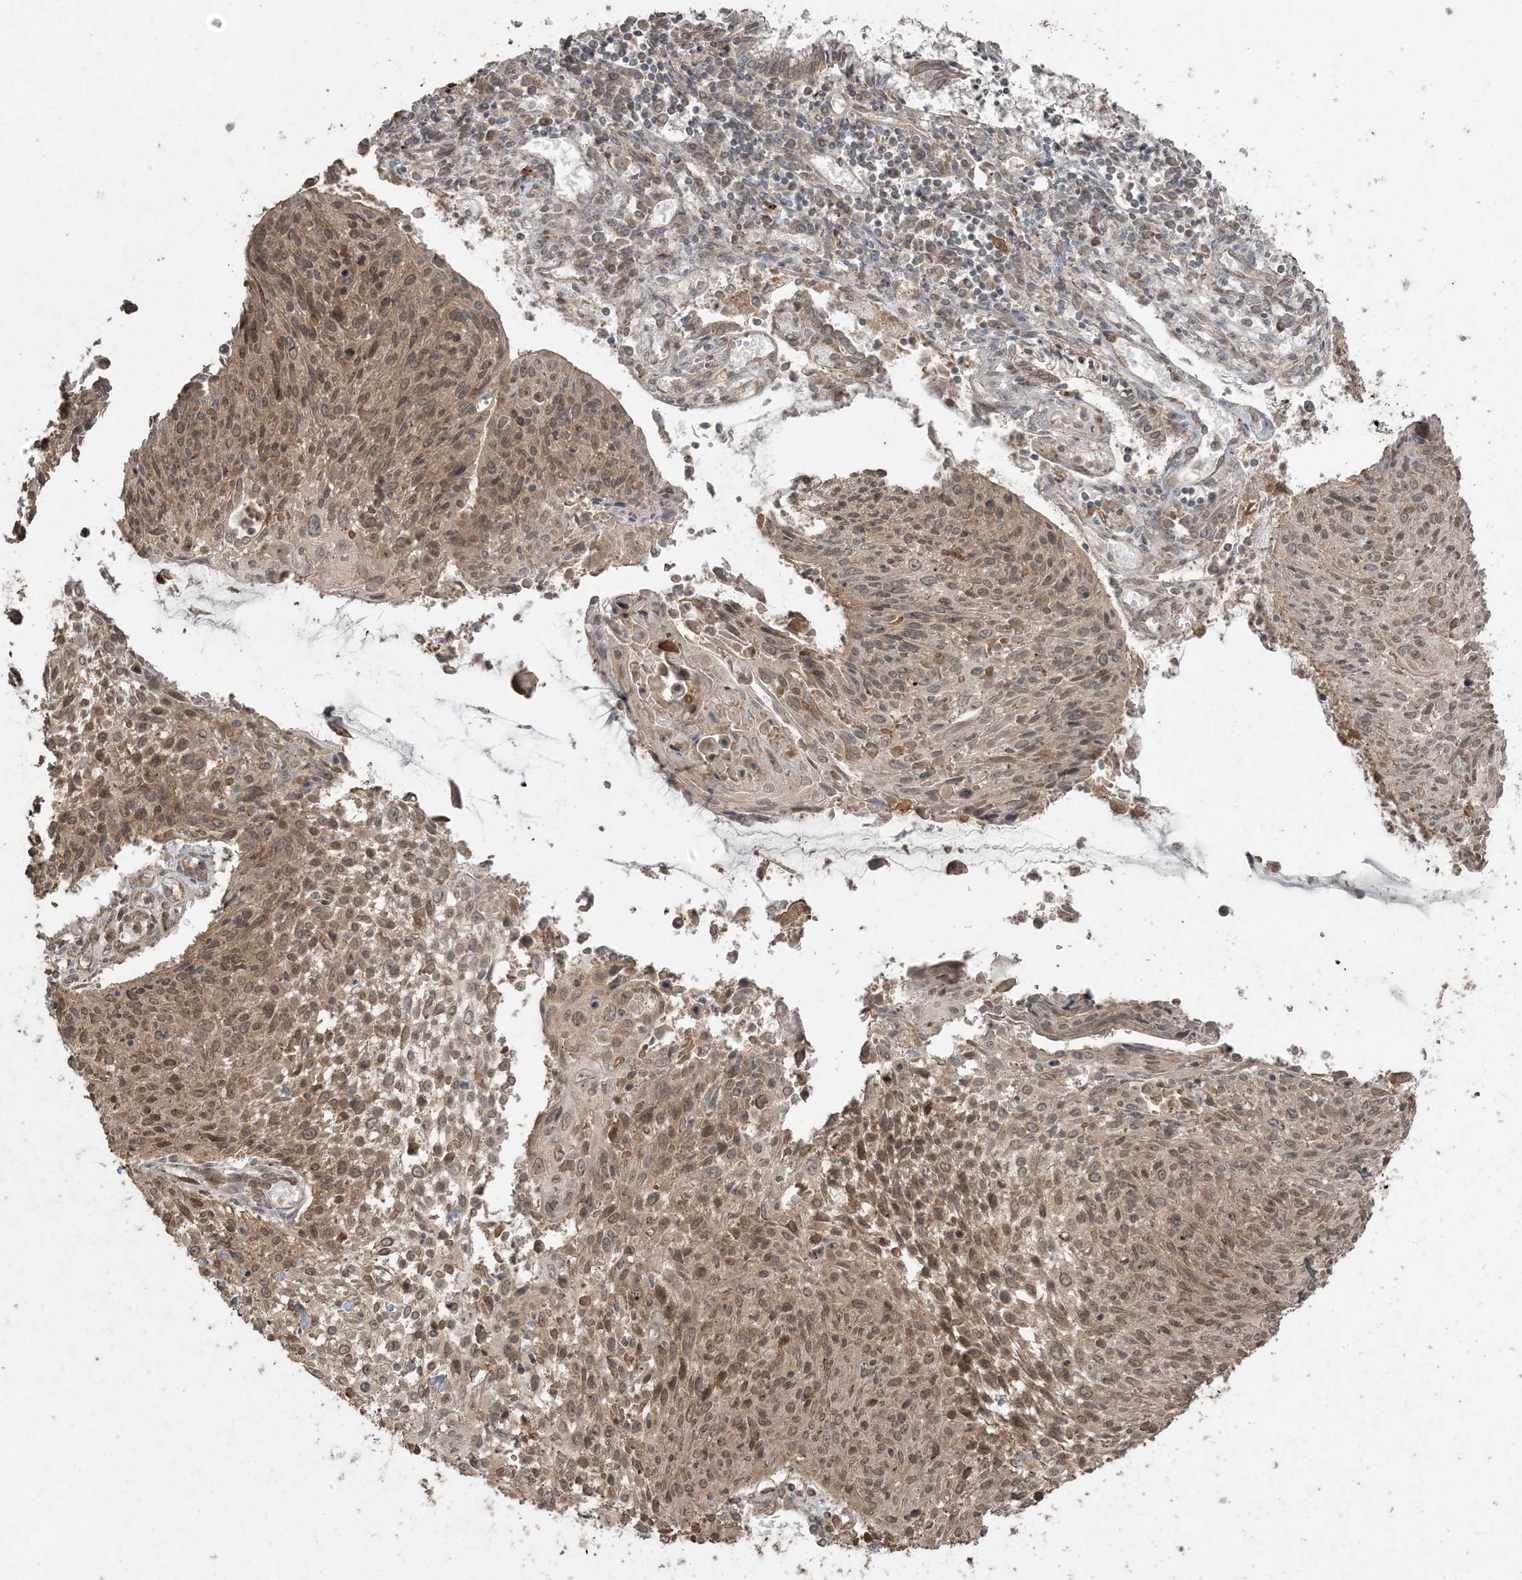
{"staining": {"intensity": "moderate", "quantity": ">75%", "location": "cytoplasmic/membranous,nuclear"}, "tissue": "cervical cancer", "cell_type": "Tumor cells", "image_type": "cancer", "snomed": [{"axis": "morphology", "description": "Squamous cell carcinoma, NOS"}, {"axis": "topography", "description": "Cervix"}], "caption": "High-power microscopy captured an immunohistochemistry (IHC) histopathology image of cervical cancer, revealing moderate cytoplasmic/membranous and nuclear staining in about >75% of tumor cells.", "gene": "DDX19B", "patient": {"sex": "female", "age": 51}}